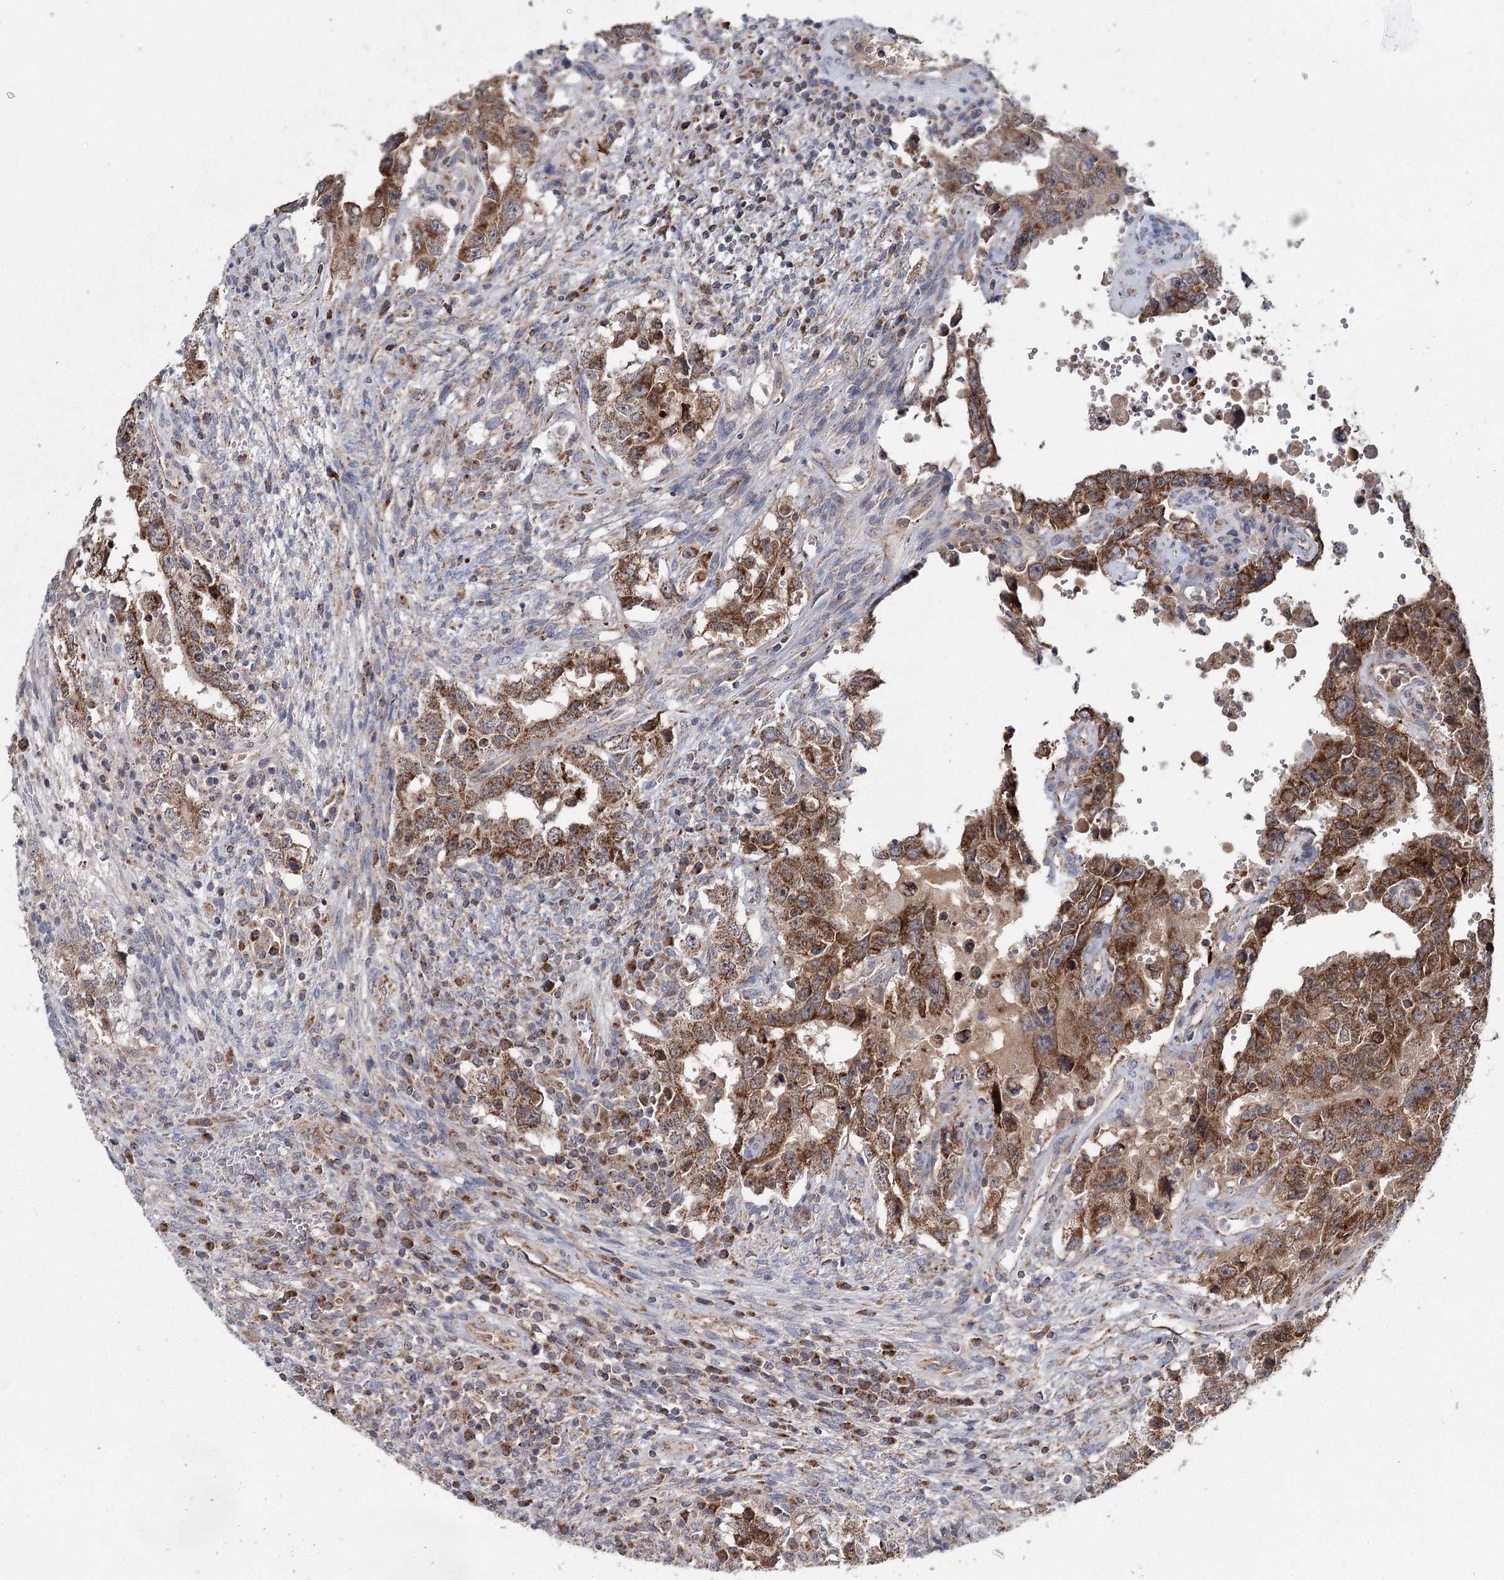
{"staining": {"intensity": "strong", "quantity": ">75%", "location": "cytoplasmic/membranous"}, "tissue": "testis cancer", "cell_type": "Tumor cells", "image_type": "cancer", "snomed": [{"axis": "morphology", "description": "Carcinoma, Embryonal, NOS"}, {"axis": "topography", "description": "Testis"}], "caption": "The immunohistochemical stain shows strong cytoplasmic/membranous positivity in tumor cells of testis cancer tissue.", "gene": "MRPL44", "patient": {"sex": "male", "age": 26}}